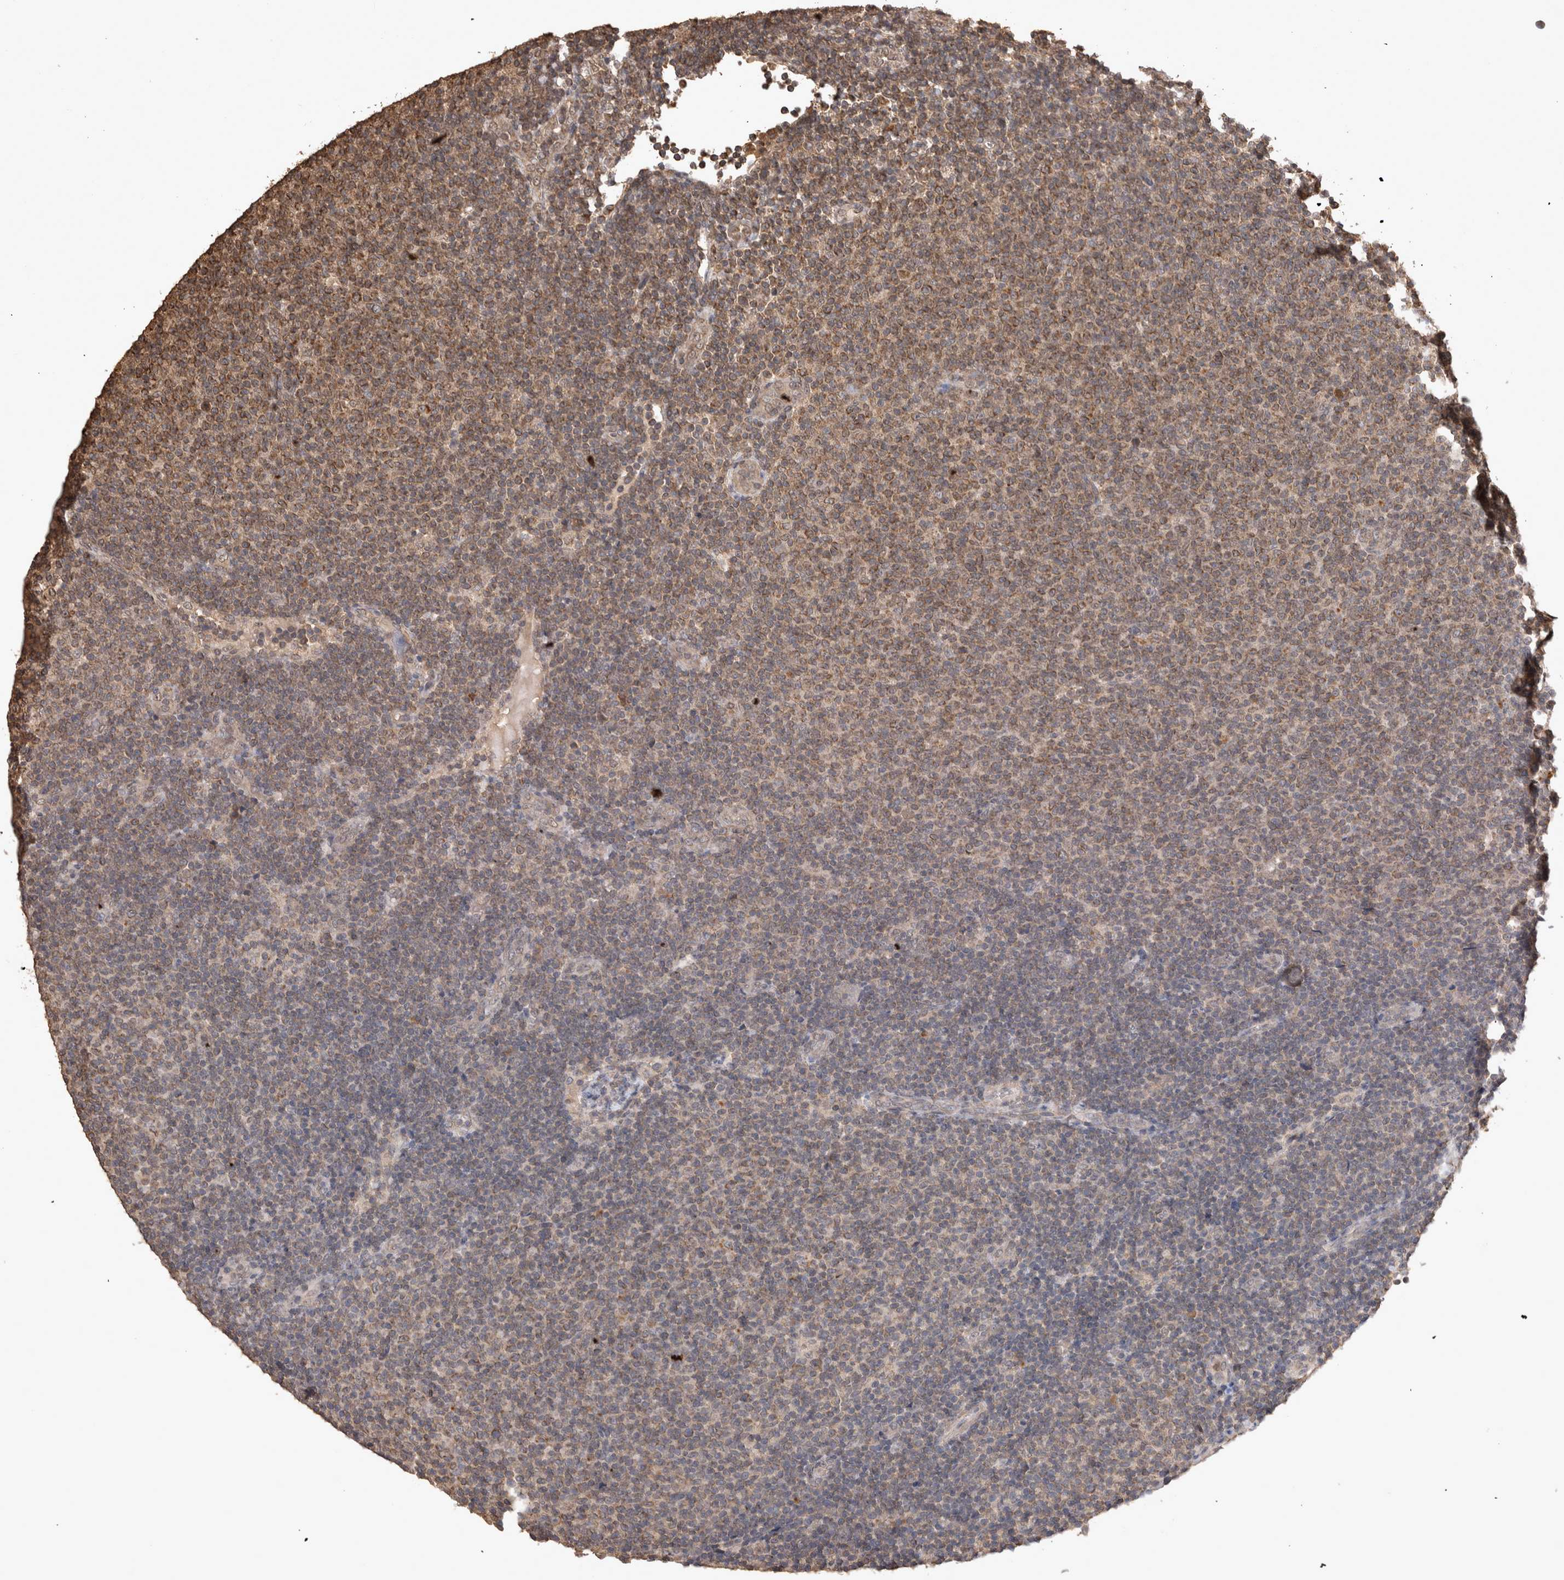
{"staining": {"intensity": "moderate", "quantity": ">75%", "location": "cytoplasmic/membranous"}, "tissue": "lymphoma", "cell_type": "Tumor cells", "image_type": "cancer", "snomed": [{"axis": "morphology", "description": "Malignant lymphoma, non-Hodgkin's type, Low grade"}, {"axis": "topography", "description": "Lymph node"}], "caption": "A high-resolution image shows immunohistochemistry (IHC) staining of malignant lymphoma, non-Hodgkin's type (low-grade), which reveals moderate cytoplasmic/membranous positivity in approximately >75% of tumor cells.", "gene": "SOCS5", "patient": {"sex": "male", "age": 66}}